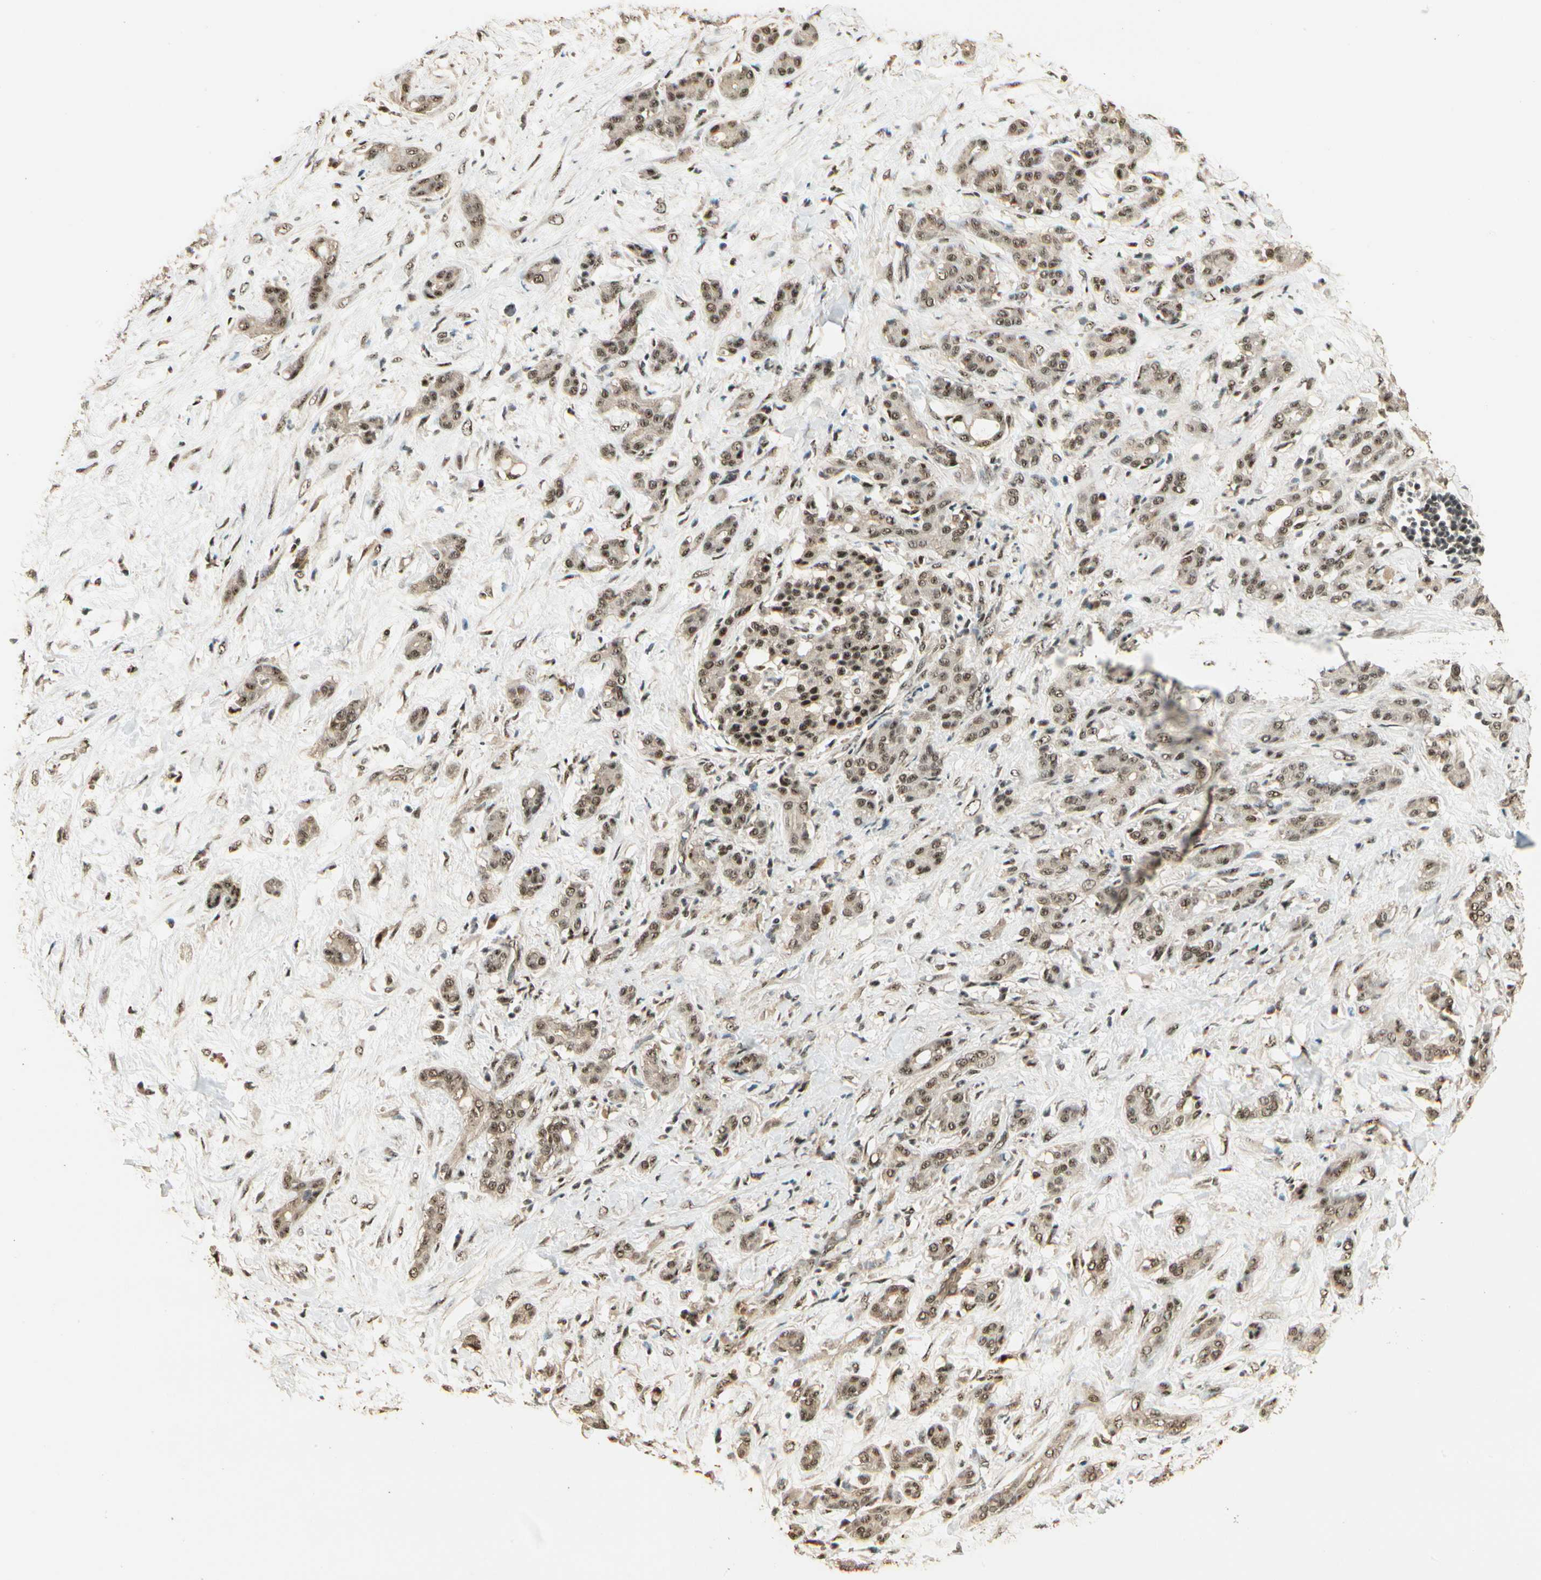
{"staining": {"intensity": "moderate", "quantity": ">75%", "location": "nuclear"}, "tissue": "pancreatic cancer", "cell_type": "Tumor cells", "image_type": "cancer", "snomed": [{"axis": "morphology", "description": "Adenocarcinoma, NOS"}, {"axis": "topography", "description": "Pancreas"}], "caption": "Immunohistochemistry photomicrograph of human adenocarcinoma (pancreatic) stained for a protein (brown), which displays medium levels of moderate nuclear staining in approximately >75% of tumor cells.", "gene": "RBM25", "patient": {"sex": "male", "age": 41}}